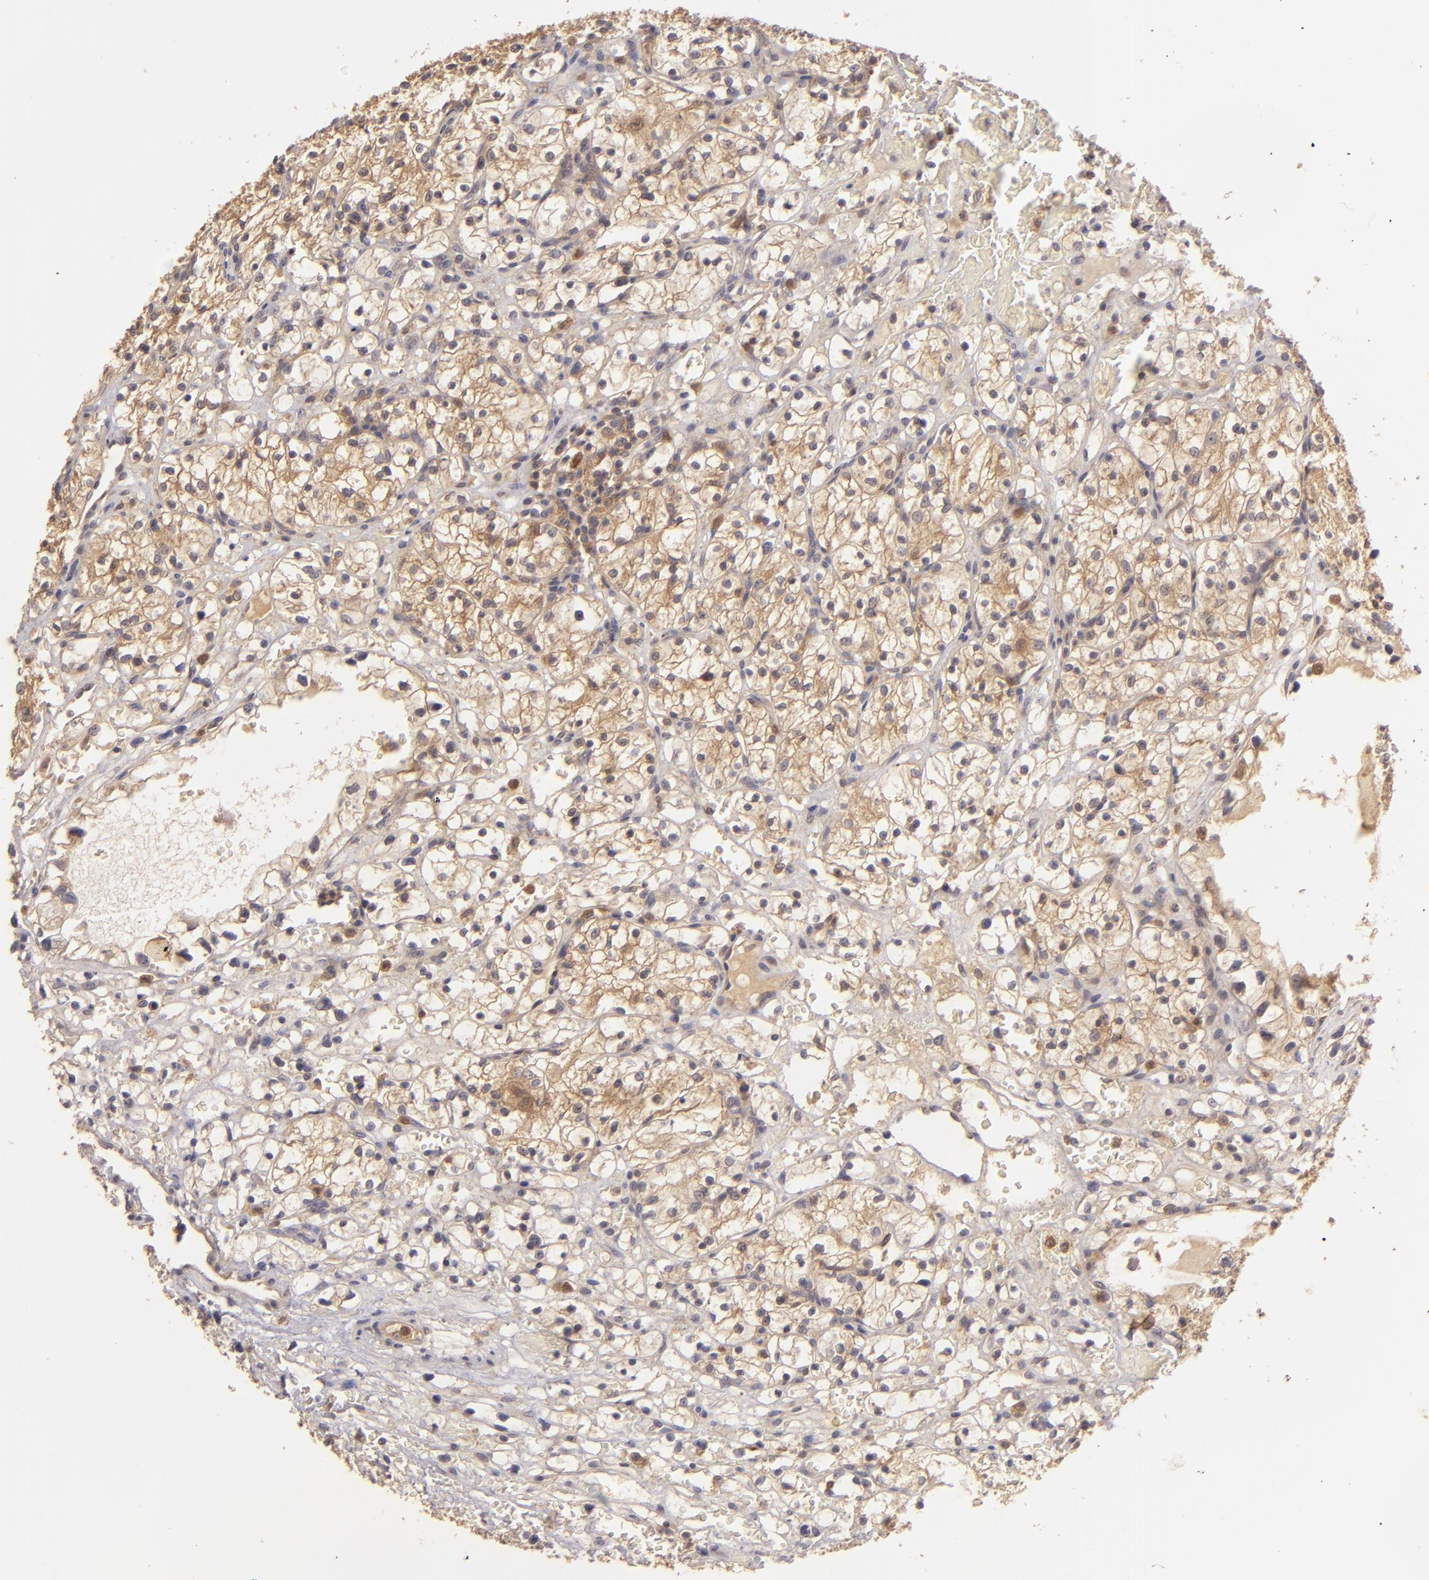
{"staining": {"intensity": "strong", "quantity": ">75%", "location": "cytoplasmic/membranous"}, "tissue": "renal cancer", "cell_type": "Tumor cells", "image_type": "cancer", "snomed": [{"axis": "morphology", "description": "Adenocarcinoma, NOS"}, {"axis": "topography", "description": "Kidney"}], "caption": "A histopathology image showing strong cytoplasmic/membranous positivity in about >75% of tumor cells in renal cancer (adenocarcinoma), as visualized by brown immunohistochemical staining.", "gene": "PRKCD", "patient": {"sex": "female", "age": 60}}